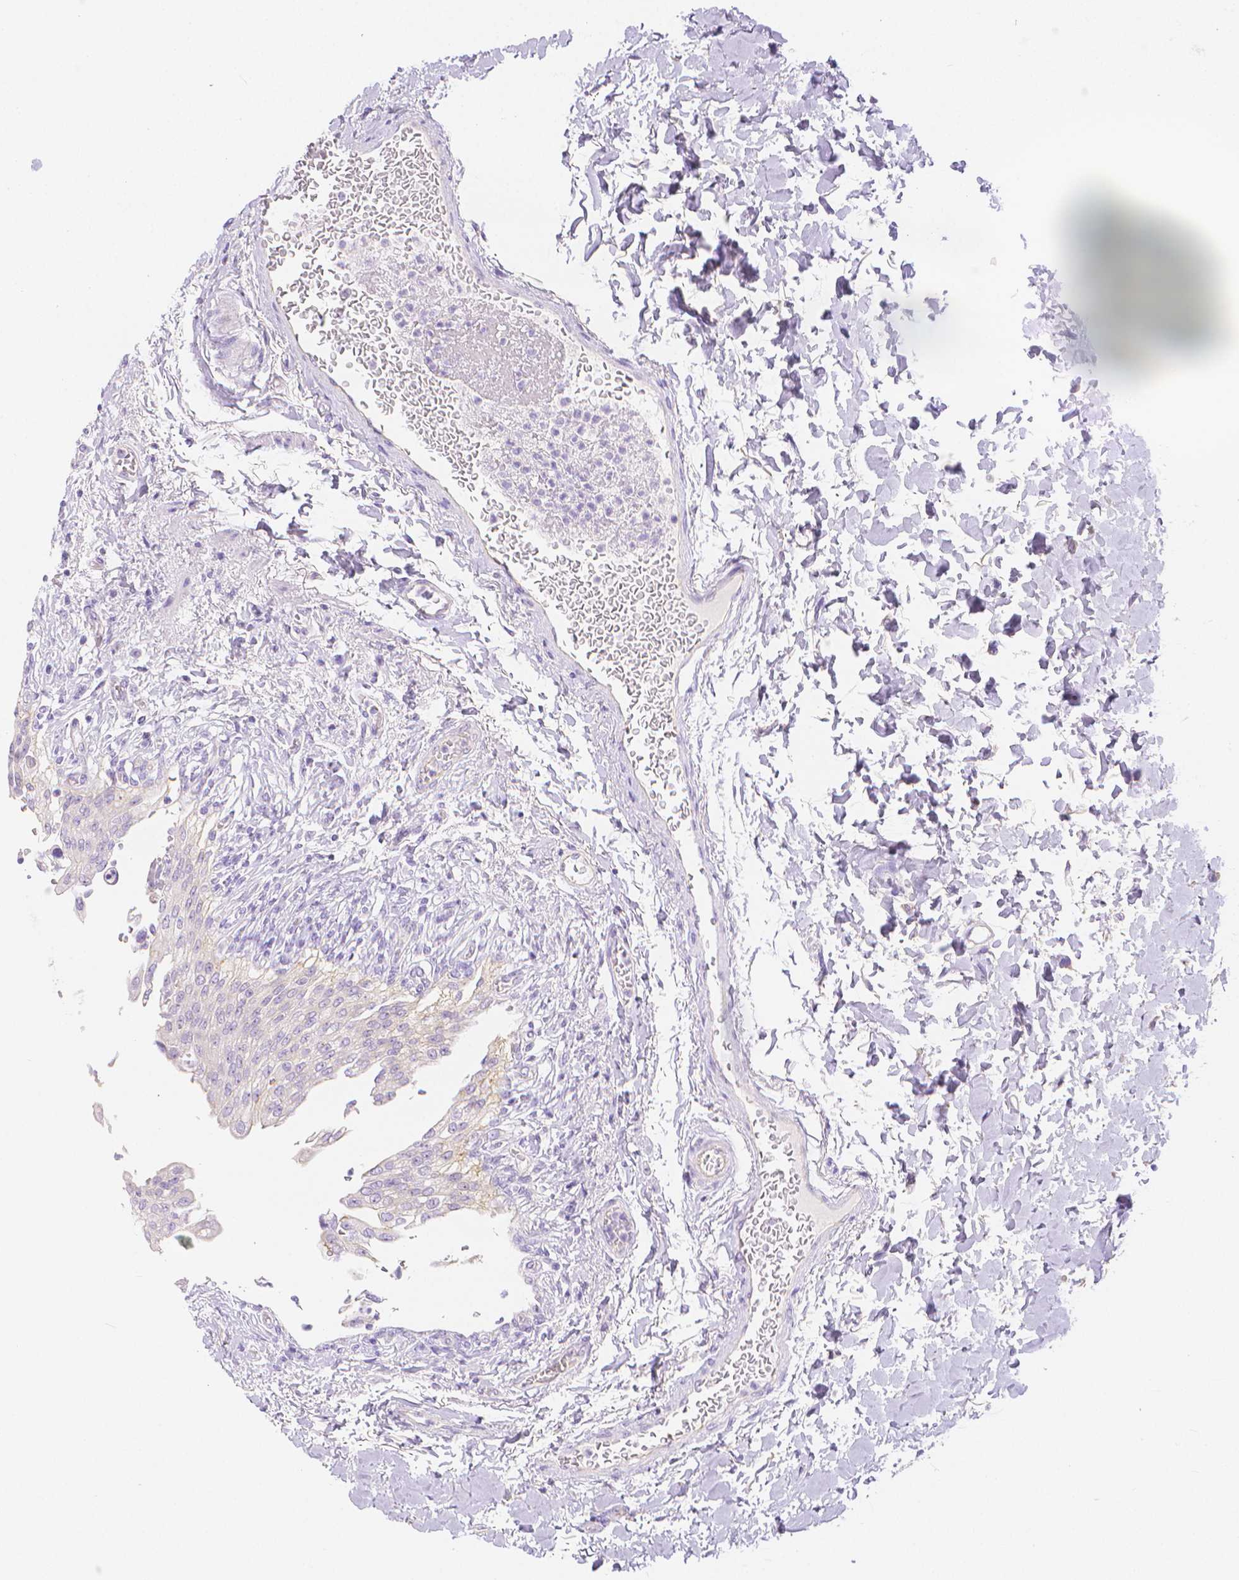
{"staining": {"intensity": "negative", "quantity": "none", "location": "none"}, "tissue": "urinary bladder", "cell_type": "Urothelial cells", "image_type": "normal", "snomed": [{"axis": "morphology", "description": "Normal tissue, NOS"}, {"axis": "topography", "description": "Urinary bladder"}, {"axis": "topography", "description": "Peripheral nerve tissue"}], "caption": "This image is of unremarkable urinary bladder stained with immunohistochemistry to label a protein in brown with the nuclei are counter-stained blue. There is no expression in urothelial cells.", "gene": "SLC27A5", "patient": {"sex": "female", "age": 60}}